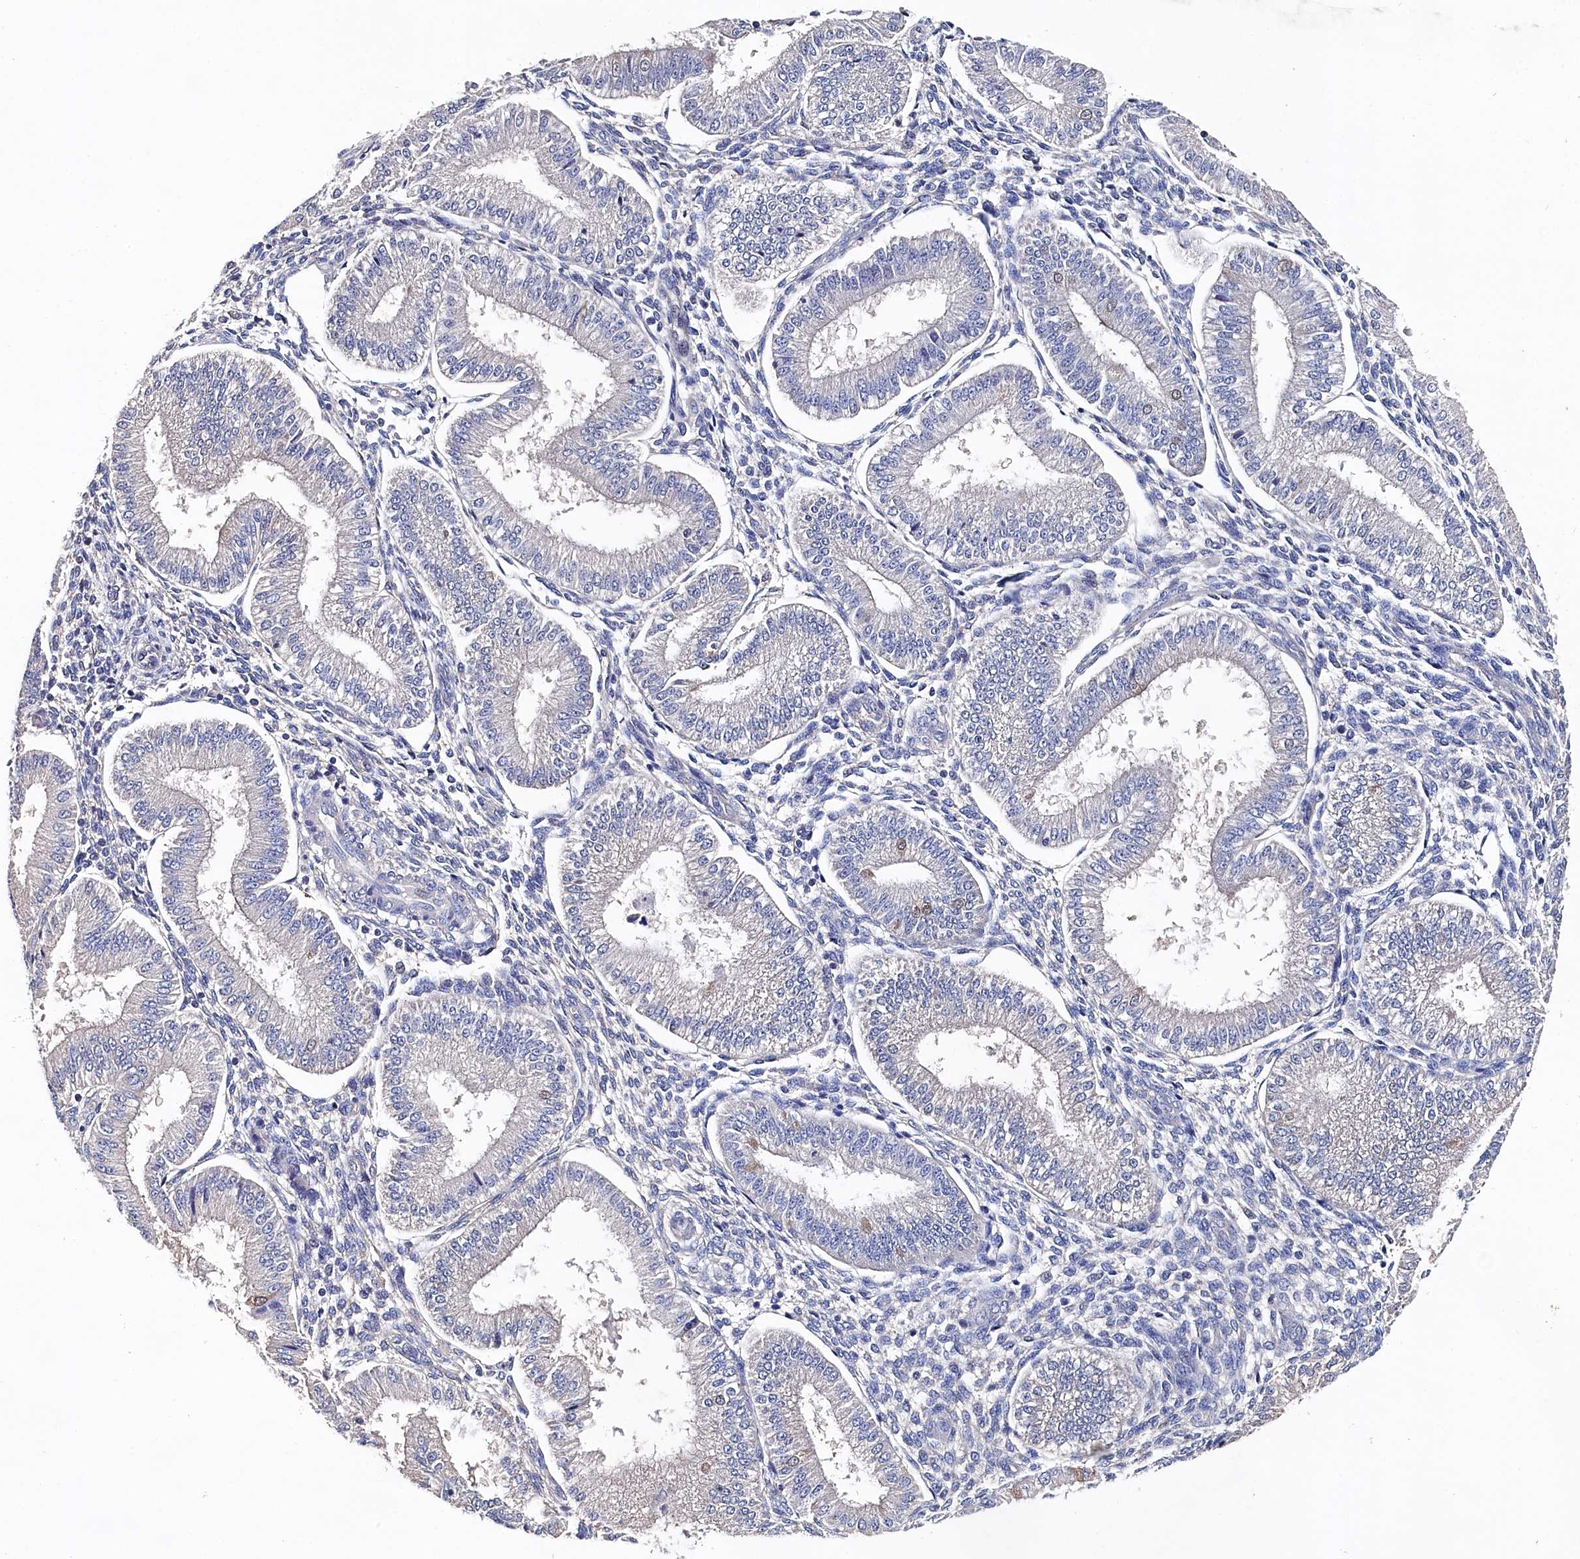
{"staining": {"intensity": "negative", "quantity": "none", "location": "none"}, "tissue": "endometrium", "cell_type": "Cells in endometrial stroma", "image_type": "normal", "snomed": [{"axis": "morphology", "description": "Normal tissue, NOS"}, {"axis": "topography", "description": "Endometrium"}], "caption": "DAB (3,3'-diaminobenzidine) immunohistochemical staining of normal endometrium exhibits no significant staining in cells in endometrial stroma.", "gene": "BHMT", "patient": {"sex": "female", "age": 39}}